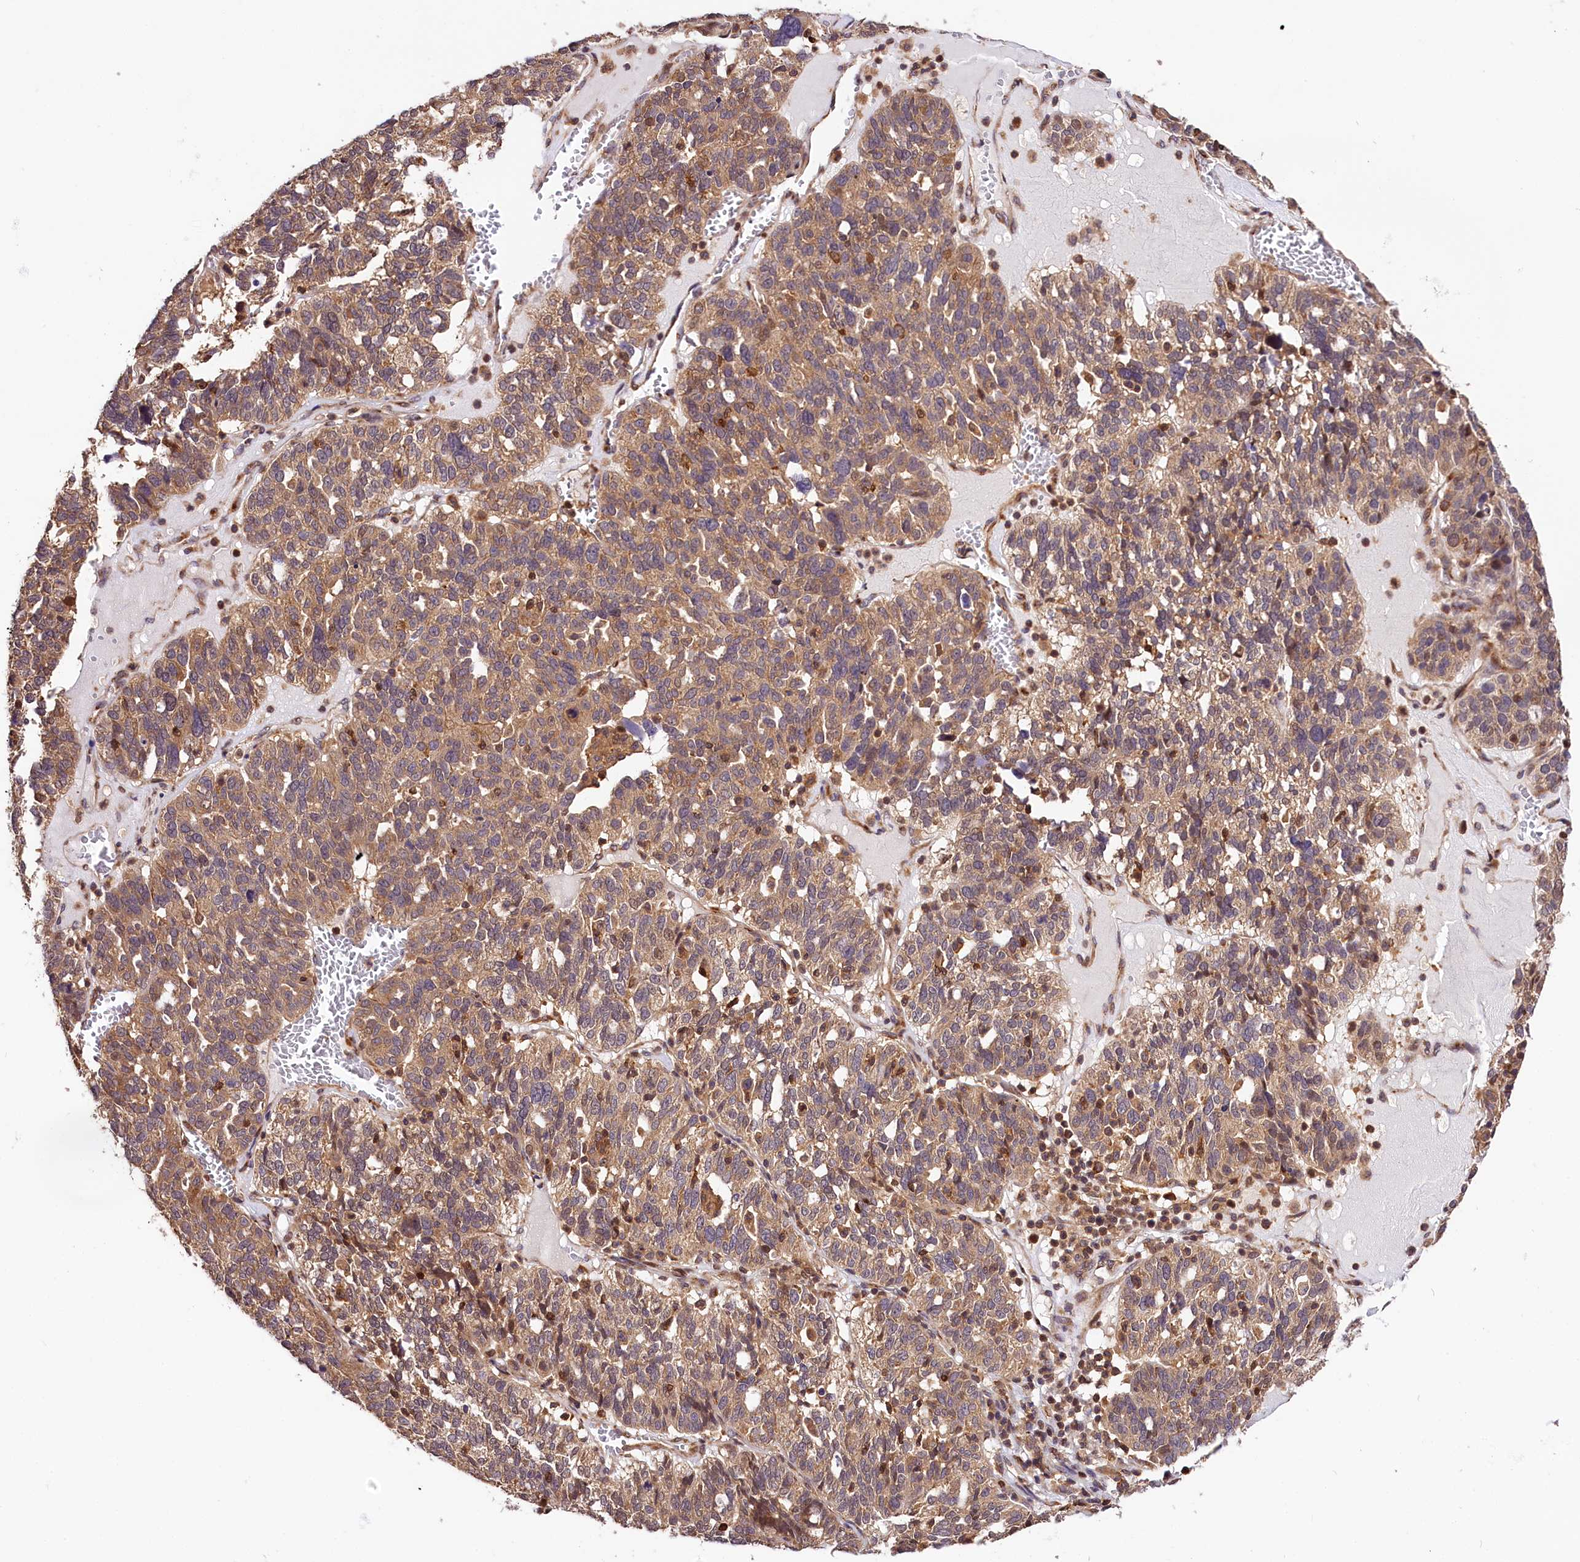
{"staining": {"intensity": "moderate", "quantity": ">75%", "location": "cytoplasmic/membranous"}, "tissue": "ovarian cancer", "cell_type": "Tumor cells", "image_type": "cancer", "snomed": [{"axis": "morphology", "description": "Cystadenocarcinoma, serous, NOS"}, {"axis": "topography", "description": "Ovary"}], "caption": "Tumor cells demonstrate medium levels of moderate cytoplasmic/membranous positivity in about >75% of cells in serous cystadenocarcinoma (ovarian).", "gene": "CHORDC1", "patient": {"sex": "female", "age": 59}}